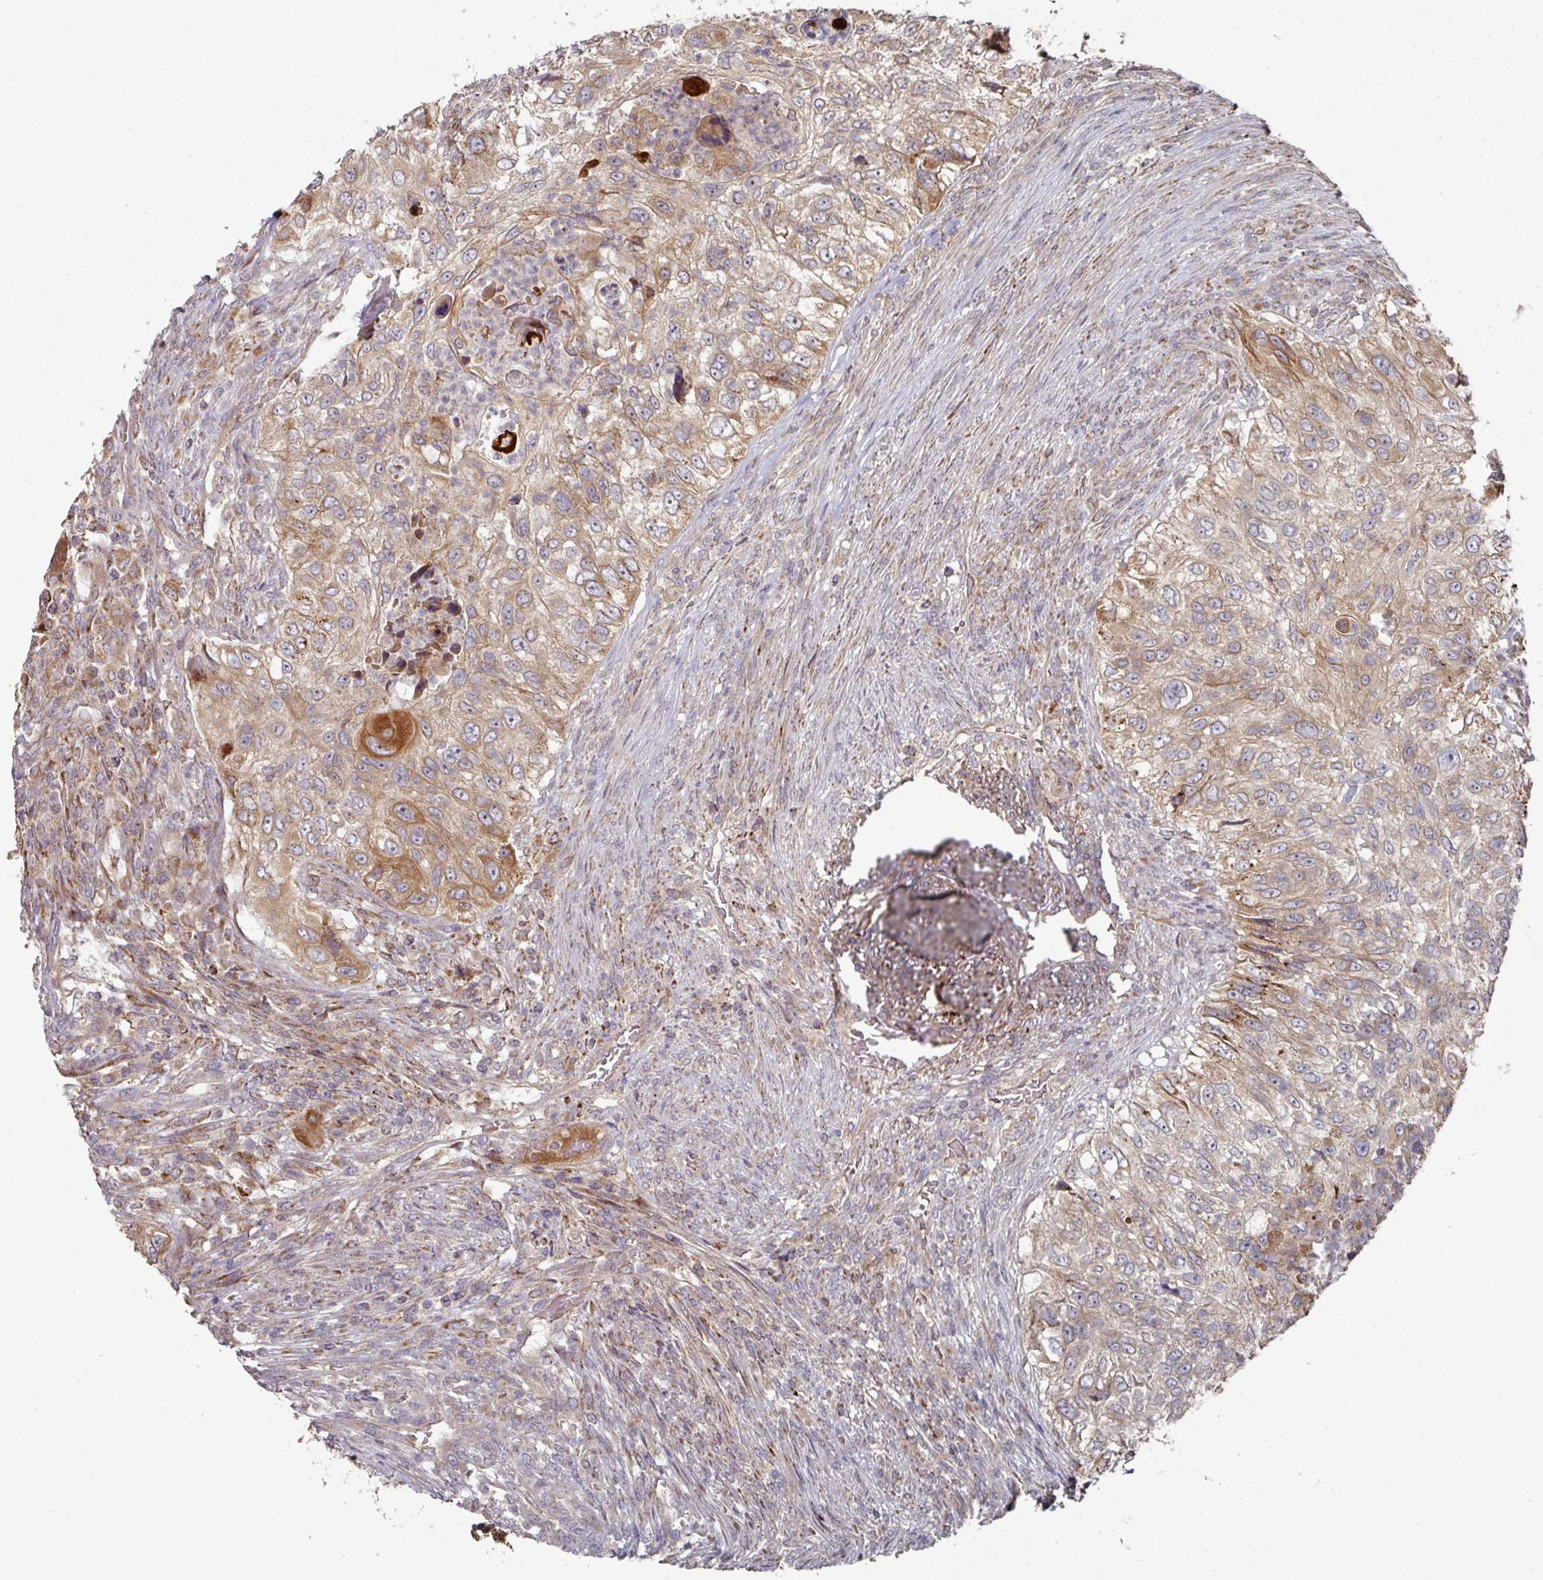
{"staining": {"intensity": "moderate", "quantity": ">75%", "location": "cytoplasmic/membranous"}, "tissue": "urothelial cancer", "cell_type": "Tumor cells", "image_type": "cancer", "snomed": [{"axis": "morphology", "description": "Urothelial carcinoma, High grade"}, {"axis": "topography", "description": "Urinary bladder"}], "caption": "Urothelial carcinoma (high-grade) was stained to show a protein in brown. There is medium levels of moderate cytoplasmic/membranous expression in approximately >75% of tumor cells.", "gene": "DNAJC7", "patient": {"sex": "female", "age": 60}}